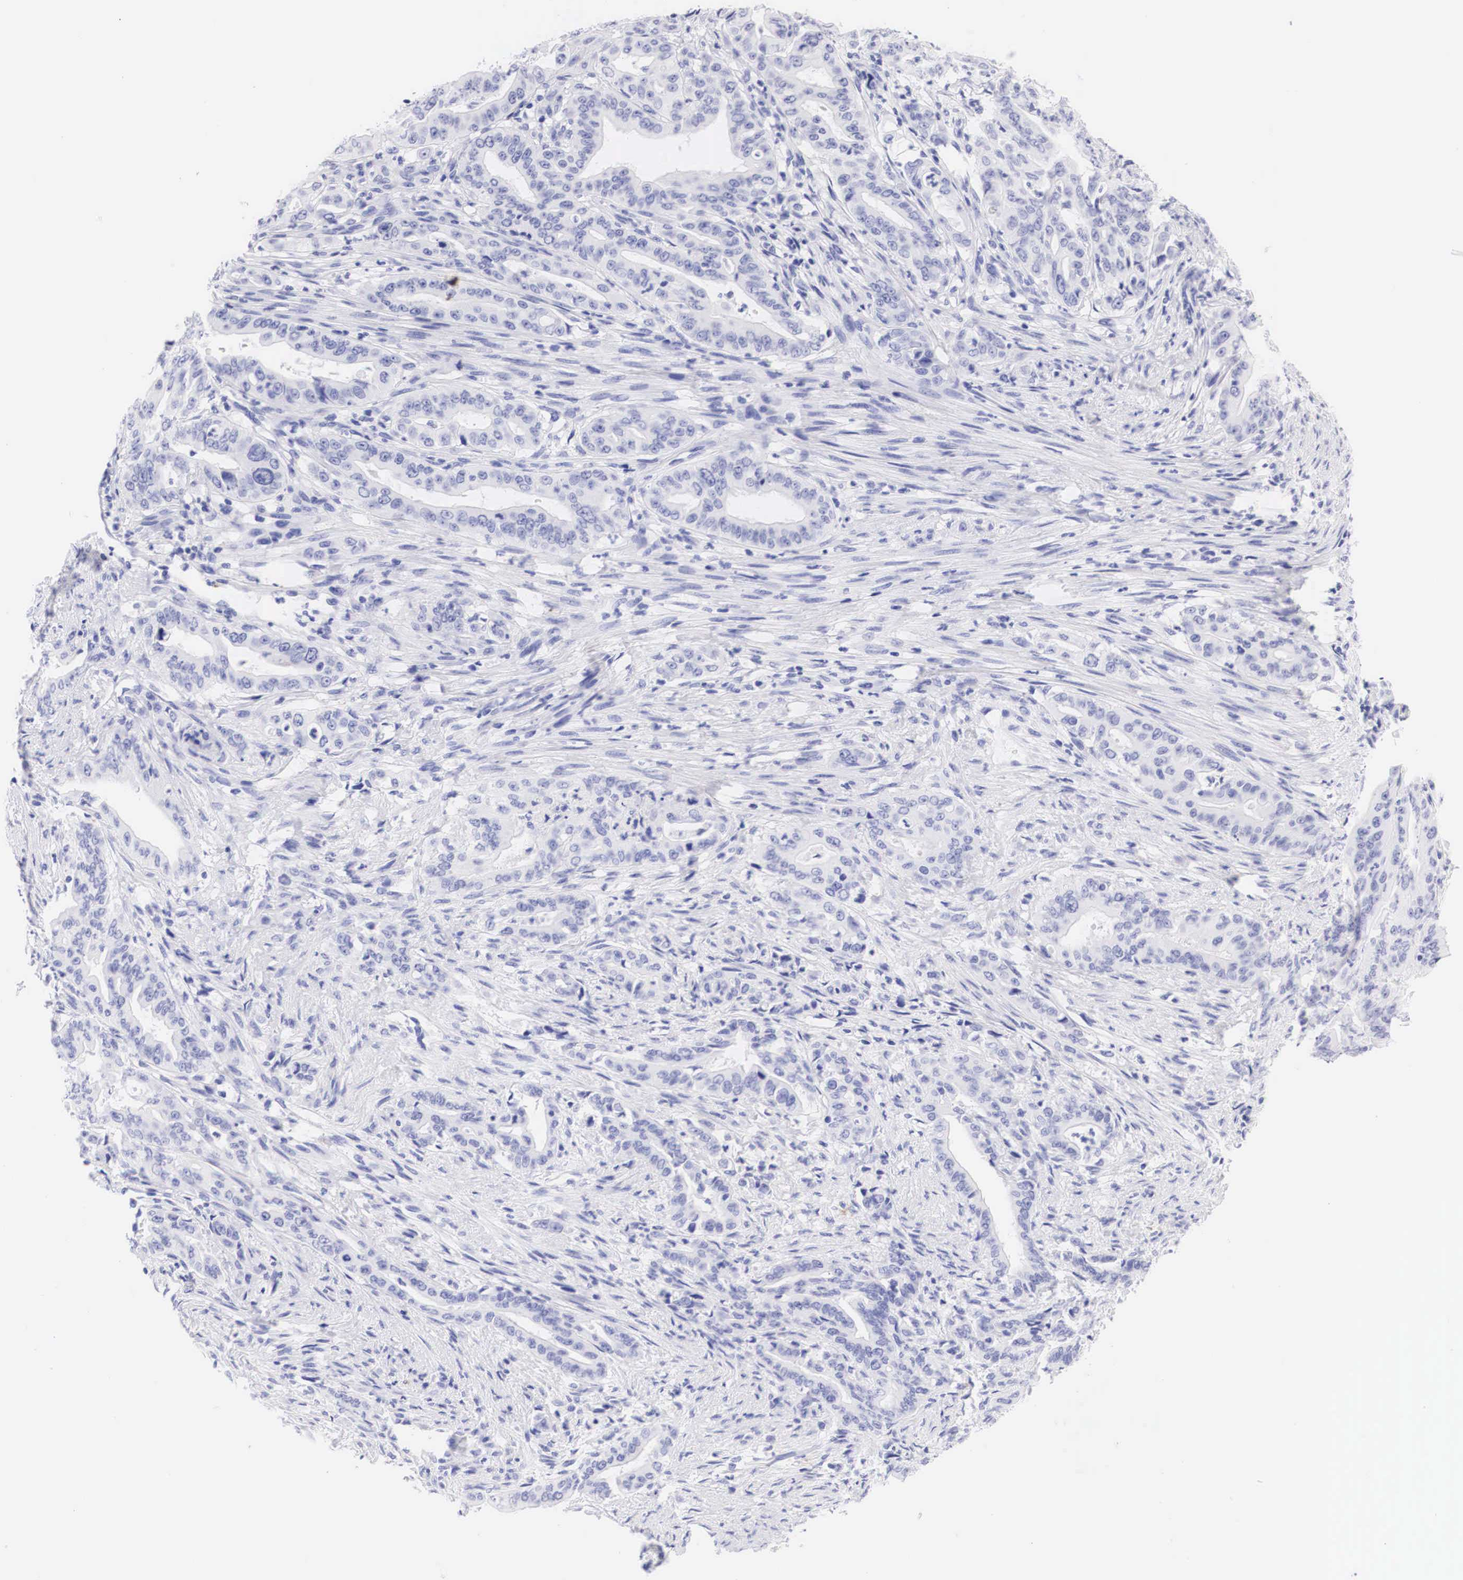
{"staining": {"intensity": "negative", "quantity": "none", "location": "none"}, "tissue": "stomach cancer", "cell_type": "Tumor cells", "image_type": "cancer", "snomed": [{"axis": "morphology", "description": "Adenocarcinoma, NOS"}, {"axis": "topography", "description": "Stomach"}], "caption": "This is a micrograph of immunohistochemistry staining of adenocarcinoma (stomach), which shows no staining in tumor cells.", "gene": "TYR", "patient": {"sex": "female", "age": 76}}